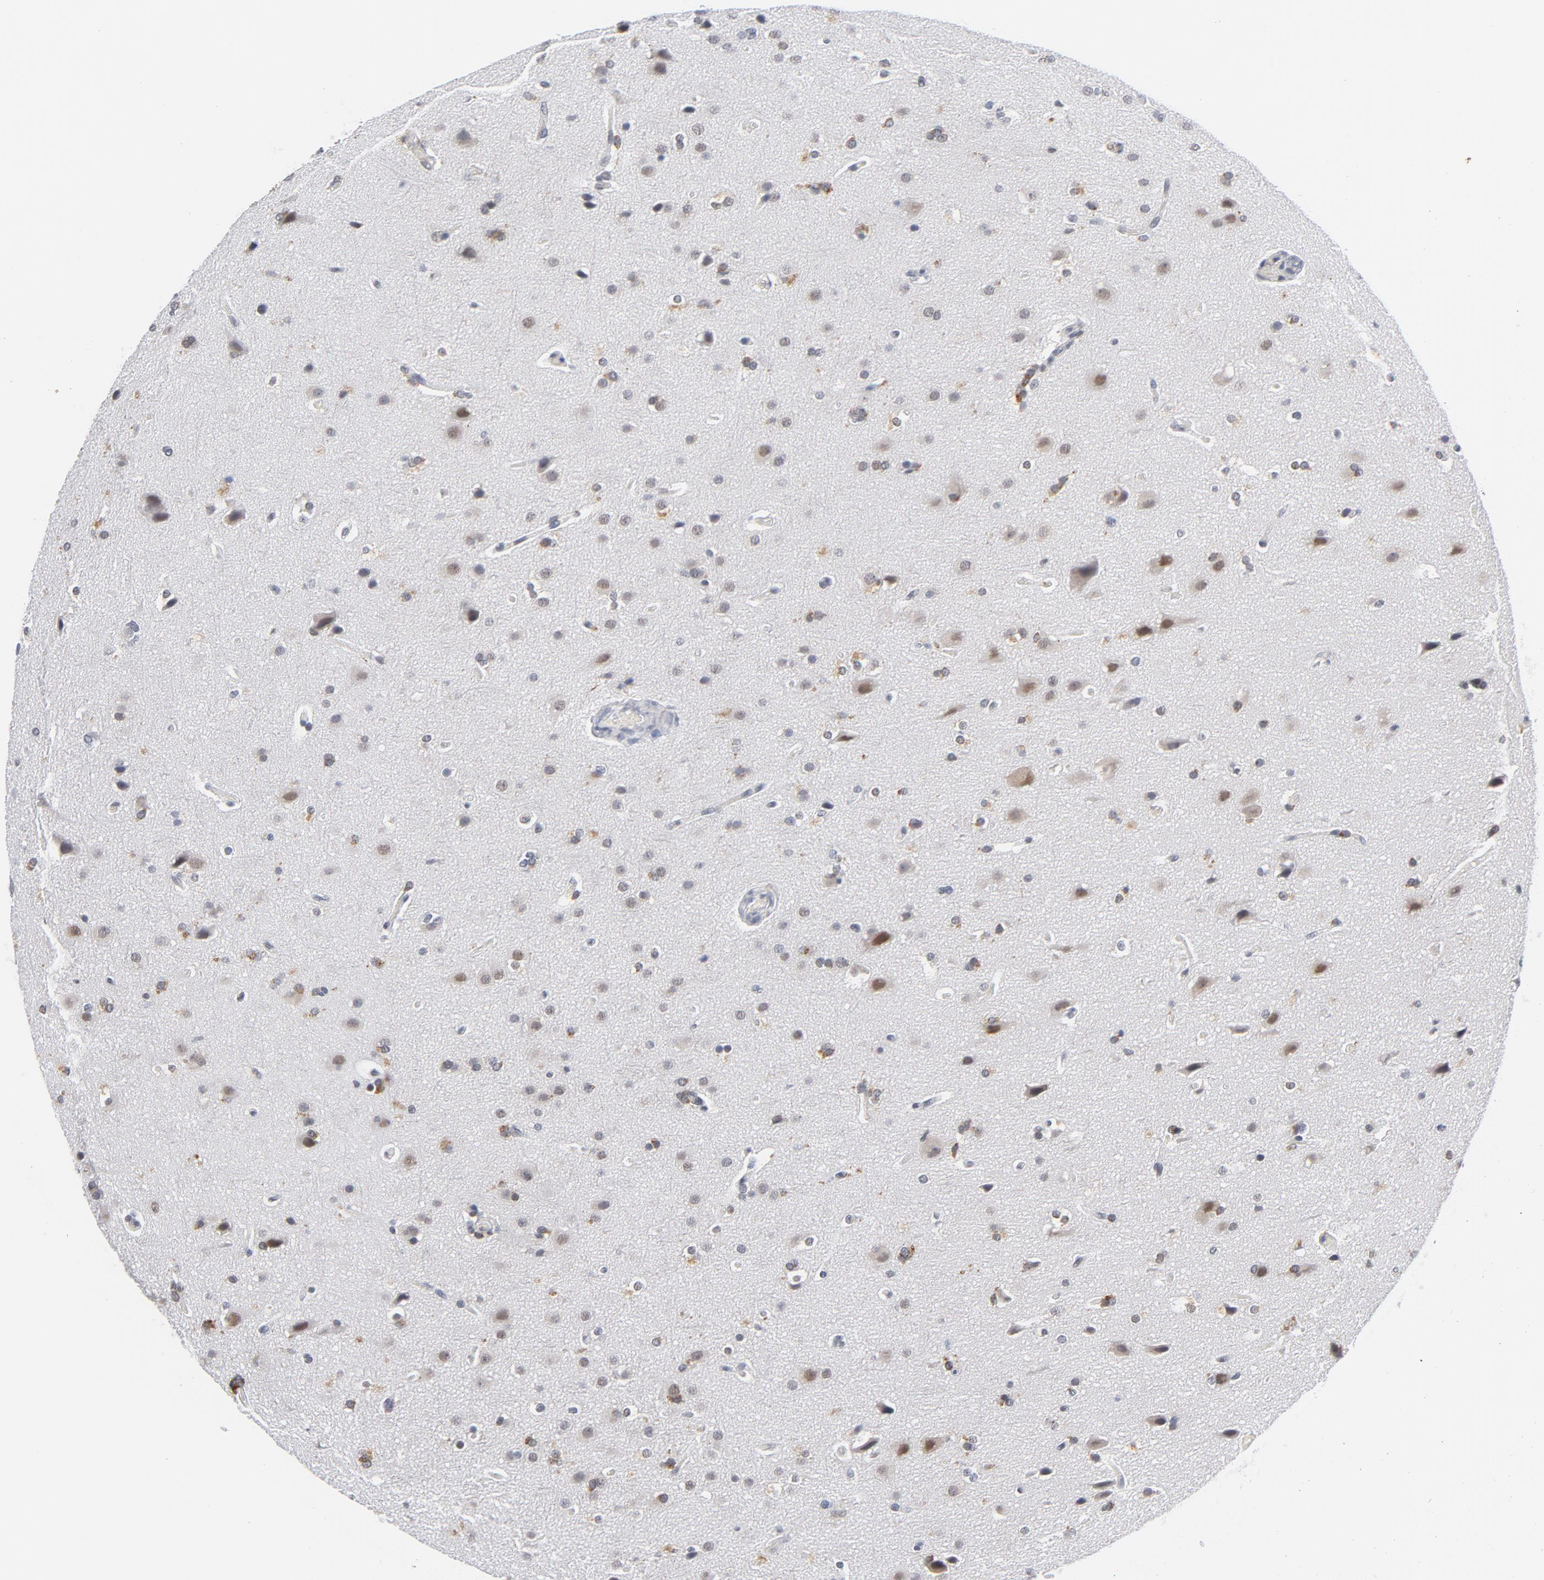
{"staining": {"intensity": "moderate", "quantity": "25%-75%", "location": "nuclear"}, "tissue": "glioma", "cell_type": "Tumor cells", "image_type": "cancer", "snomed": [{"axis": "morphology", "description": "Glioma, malignant, Low grade"}, {"axis": "topography", "description": "Cerebral cortex"}], "caption": "Immunohistochemical staining of human malignant low-grade glioma reveals medium levels of moderate nuclear protein positivity in approximately 25%-75% of tumor cells. (Stains: DAB in brown, nuclei in blue, Microscopy: brightfield microscopy at high magnification).", "gene": "BAP1", "patient": {"sex": "female", "age": 47}}